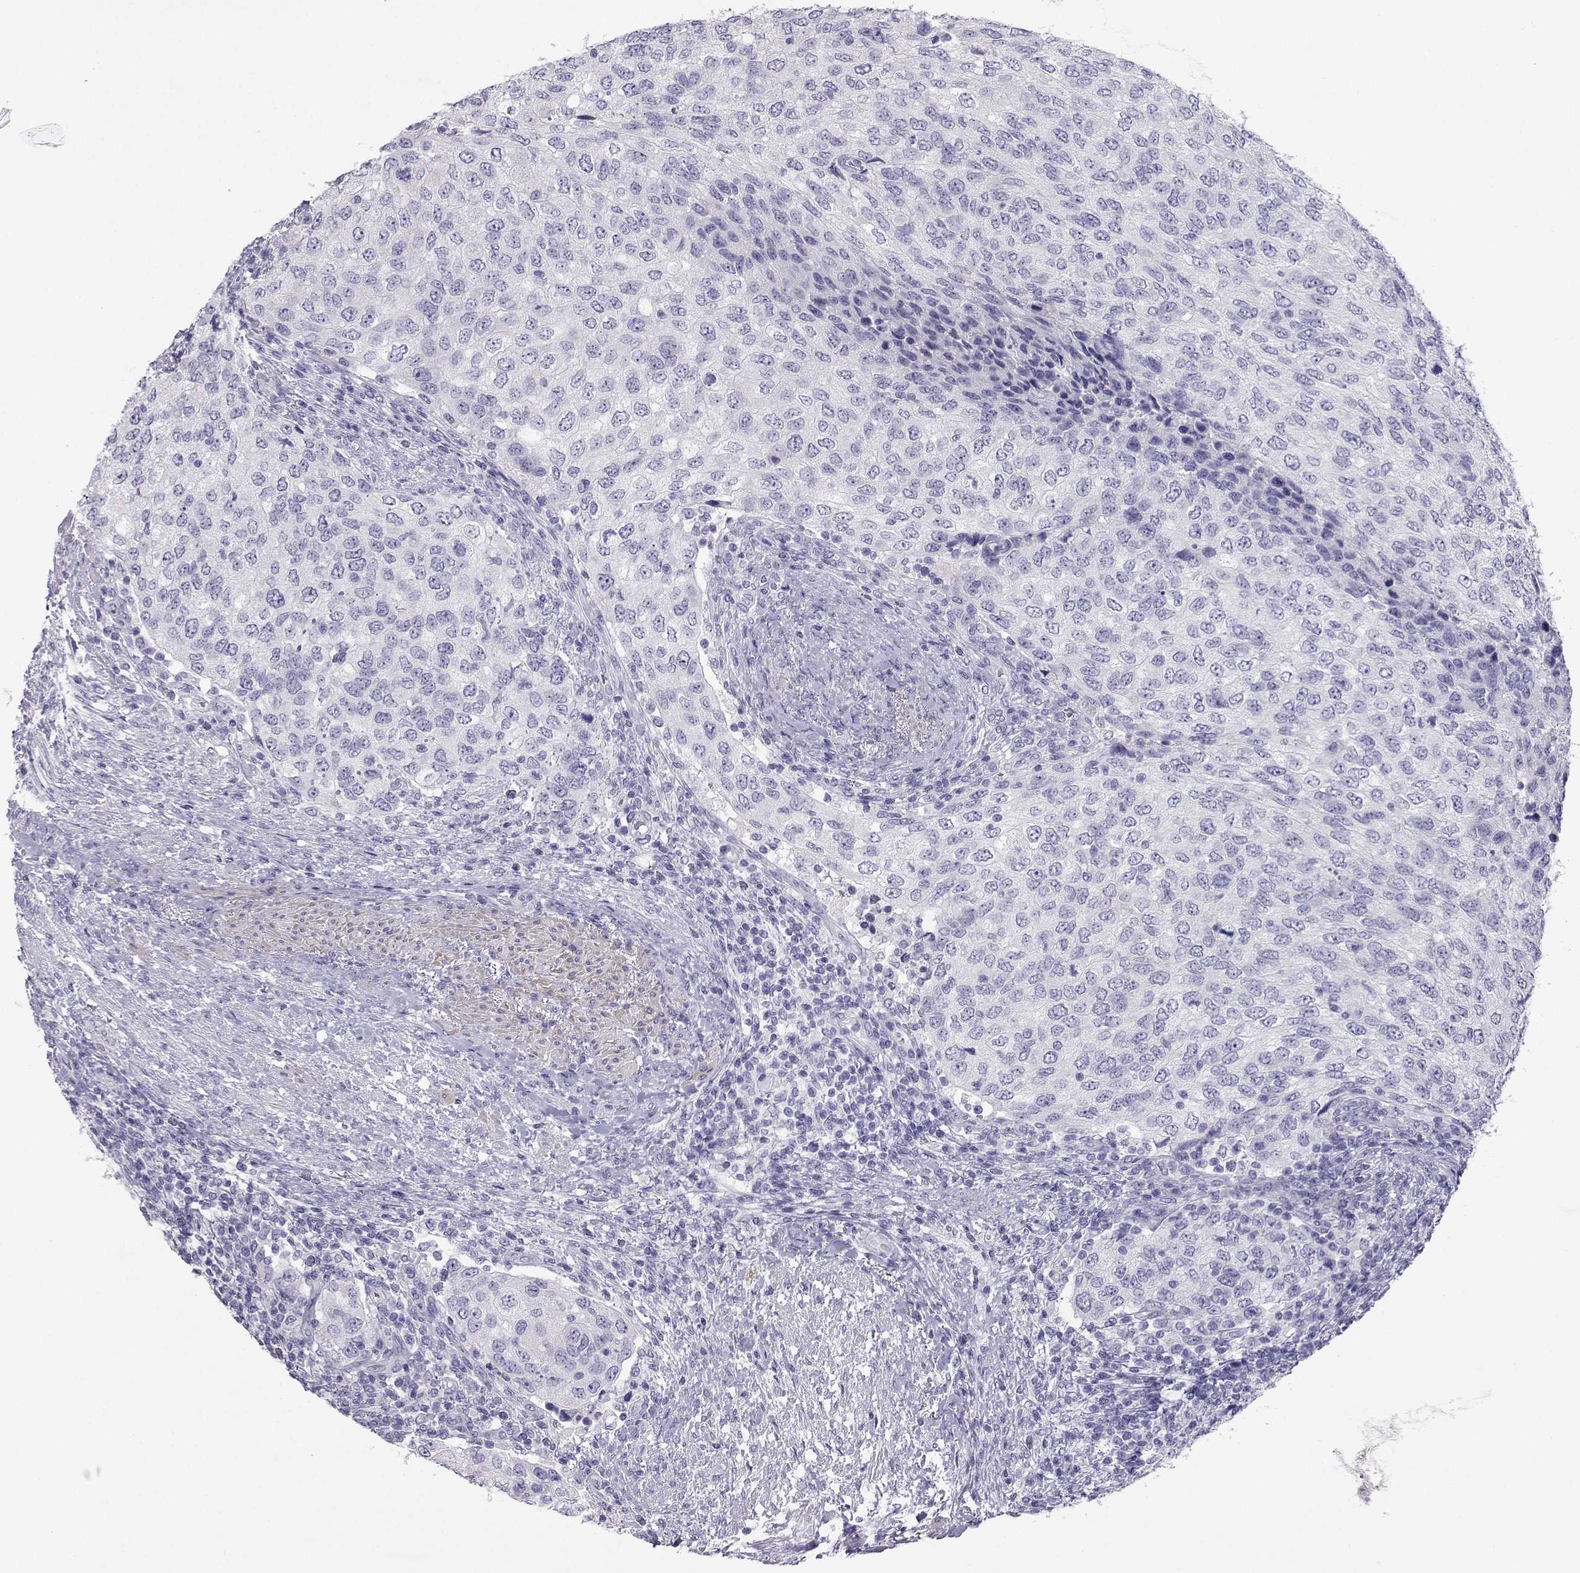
{"staining": {"intensity": "negative", "quantity": "none", "location": "none"}, "tissue": "urothelial cancer", "cell_type": "Tumor cells", "image_type": "cancer", "snomed": [{"axis": "morphology", "description": "Urothelial carcinoma, High grade"}, {"axis": "topography", "description": "Urinary bladder"}], "caption": "High magnification brightfield microscopy of high-grade urothelial carcinoma stained with DAB (3,3'-diaminobenzidine) (brown) and counterstained with hematoxylin (blue): tumor cells show no significant positivity. (Immunohistochemistry (ihc), brightfield microscopy, high magnification).", "gene": "PLIN4", "patient": {"sex": "female", "age": 78}}